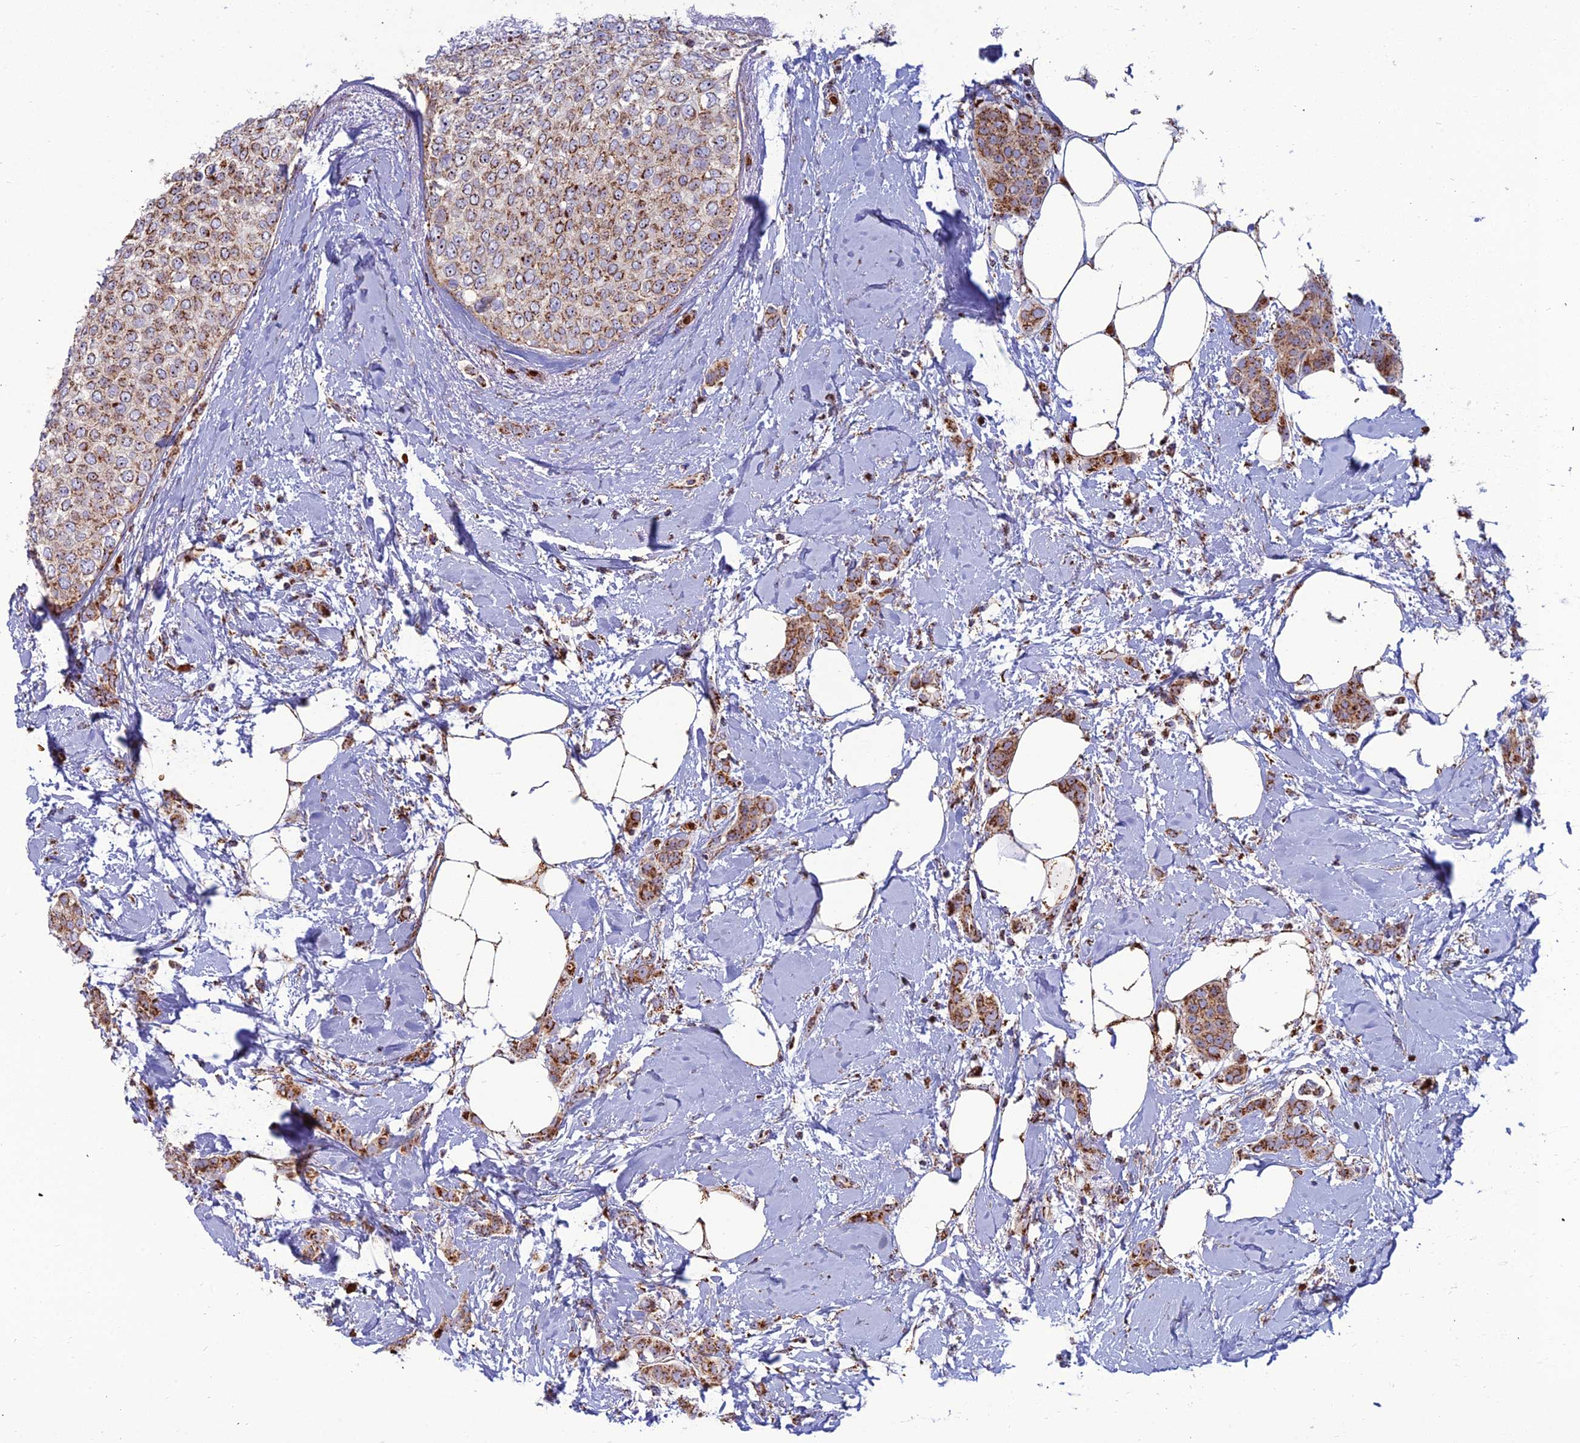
{"staining": {"intensity": "strong", "quantity": ">75%", "location": "cytoplasmic/membranous"}, "tissue": "breast cancer", "cell_type": "Tumor cells", "image_type": "cancer", "snomed": [{"axis": "morphology", "description": "Duct carcinoma"}, {"axis": "topography", "description": "Breast"}], "caption": "Tumor cells display strong cytoplasmic/membranous staining in about >75% of cells in breast cancer (intraductal carcinoma). The protein of interest is shown in brown color, while the nuclei are stained blue.", "gene": "SLC35F4", "patient": {"sex": "female", "age": 72}}